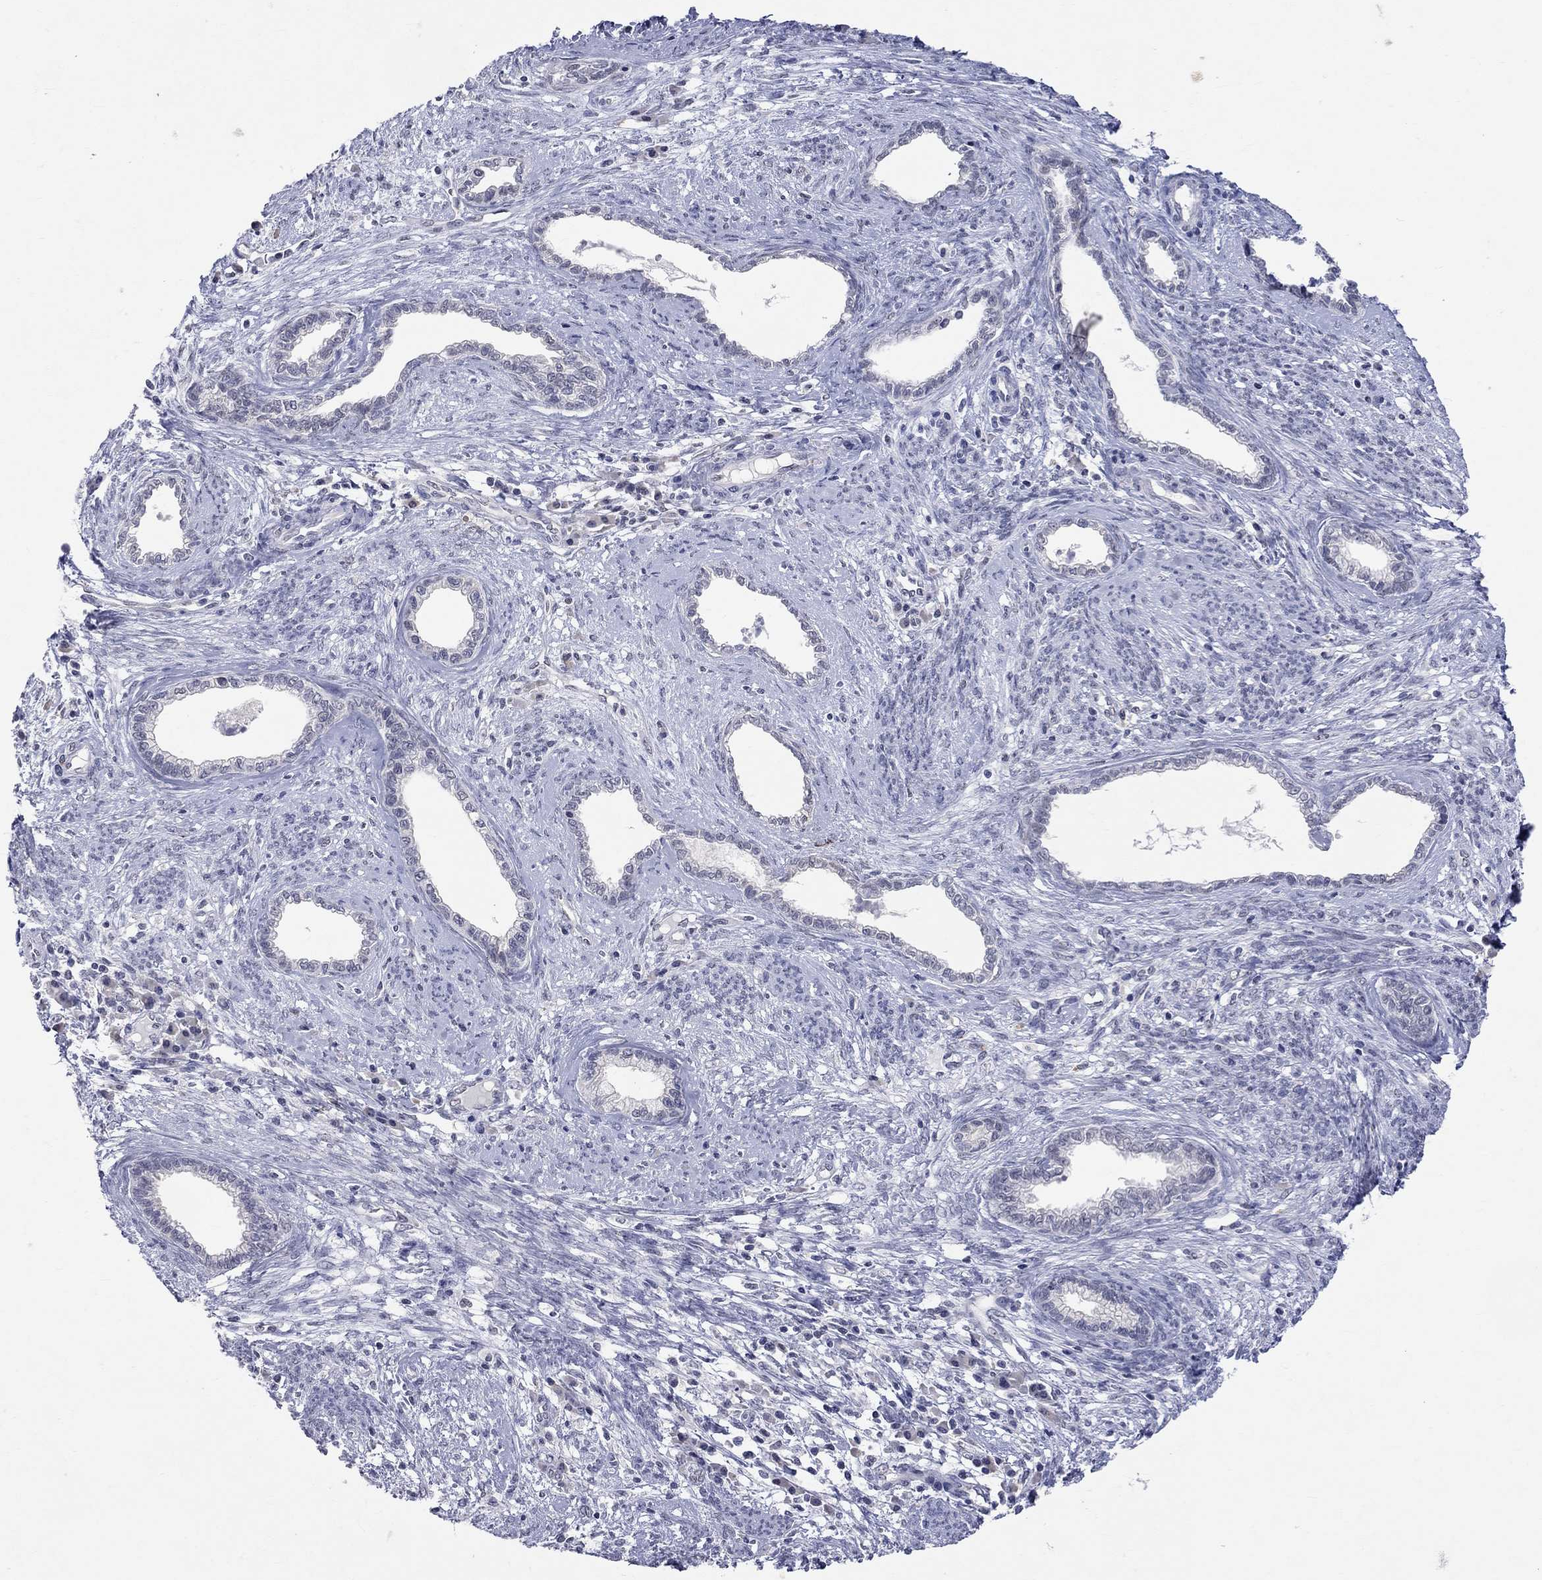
{"staining": {"intensity": "negative", "quantity": "none", "location": "none"}, "tissue": "cervical cancer", "cell_type": "Tumor cells", "image_type": "cancer", "snomed": [{"axis": "morphology", "description": "Adenocarcinoma, NOS"}, {"axis": "topography", "description": "Cervix"}], "caption": "A histopathology image of human cervical cancer (adenocarcinoma) is negative for staining in tumor cells. (Brightfield microscopy of DAB (3,3'-diaminobenzidine) immunohistochemistry at high magnification).", "gene": "TMEM143", "patient": {"sex": "female", "age": 62}}